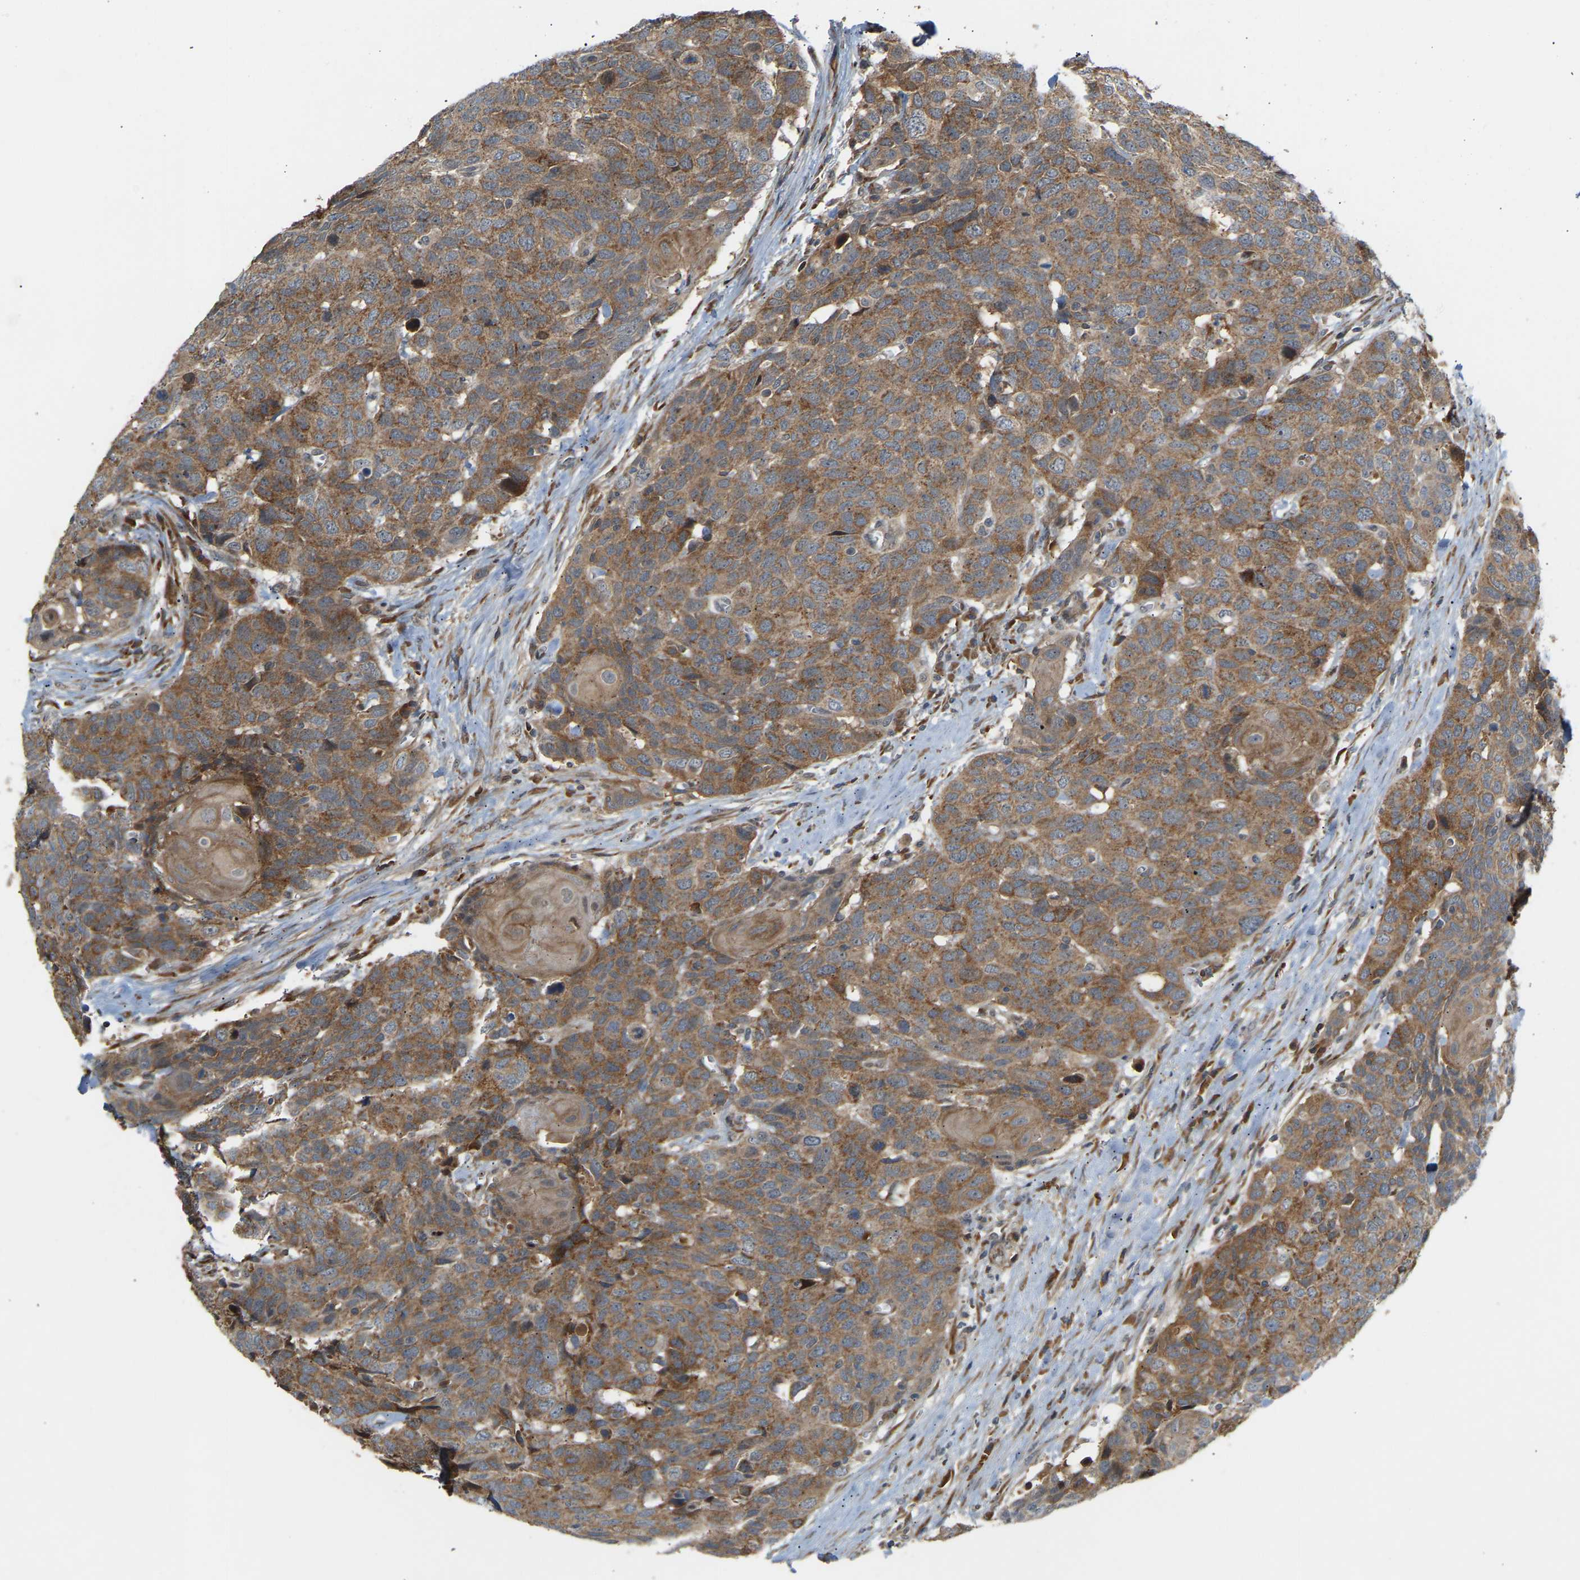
{"staining": {"intensity": "weak", "quantity": ">75%", "location": "cytoplasmic/membranous"}, "tissue": "head and neck cancer", "cell_type": "Tumor cells", "image_type": "cancer", "snomed": [{"axis": "morphology", "description": "Squamous cell carcinoma, NOS"}, {"axis": "topography", "description": "Head-Neck"}], "caption": "Immunohistochemical staining of head and neck squamous cell carcinoma demonstrates low levels of weak cytoplasmic/membranous staining in approximately >75% of tumor cells.", "gene": "PTCD1", "patient": {"sex": "male", "age": 66}}